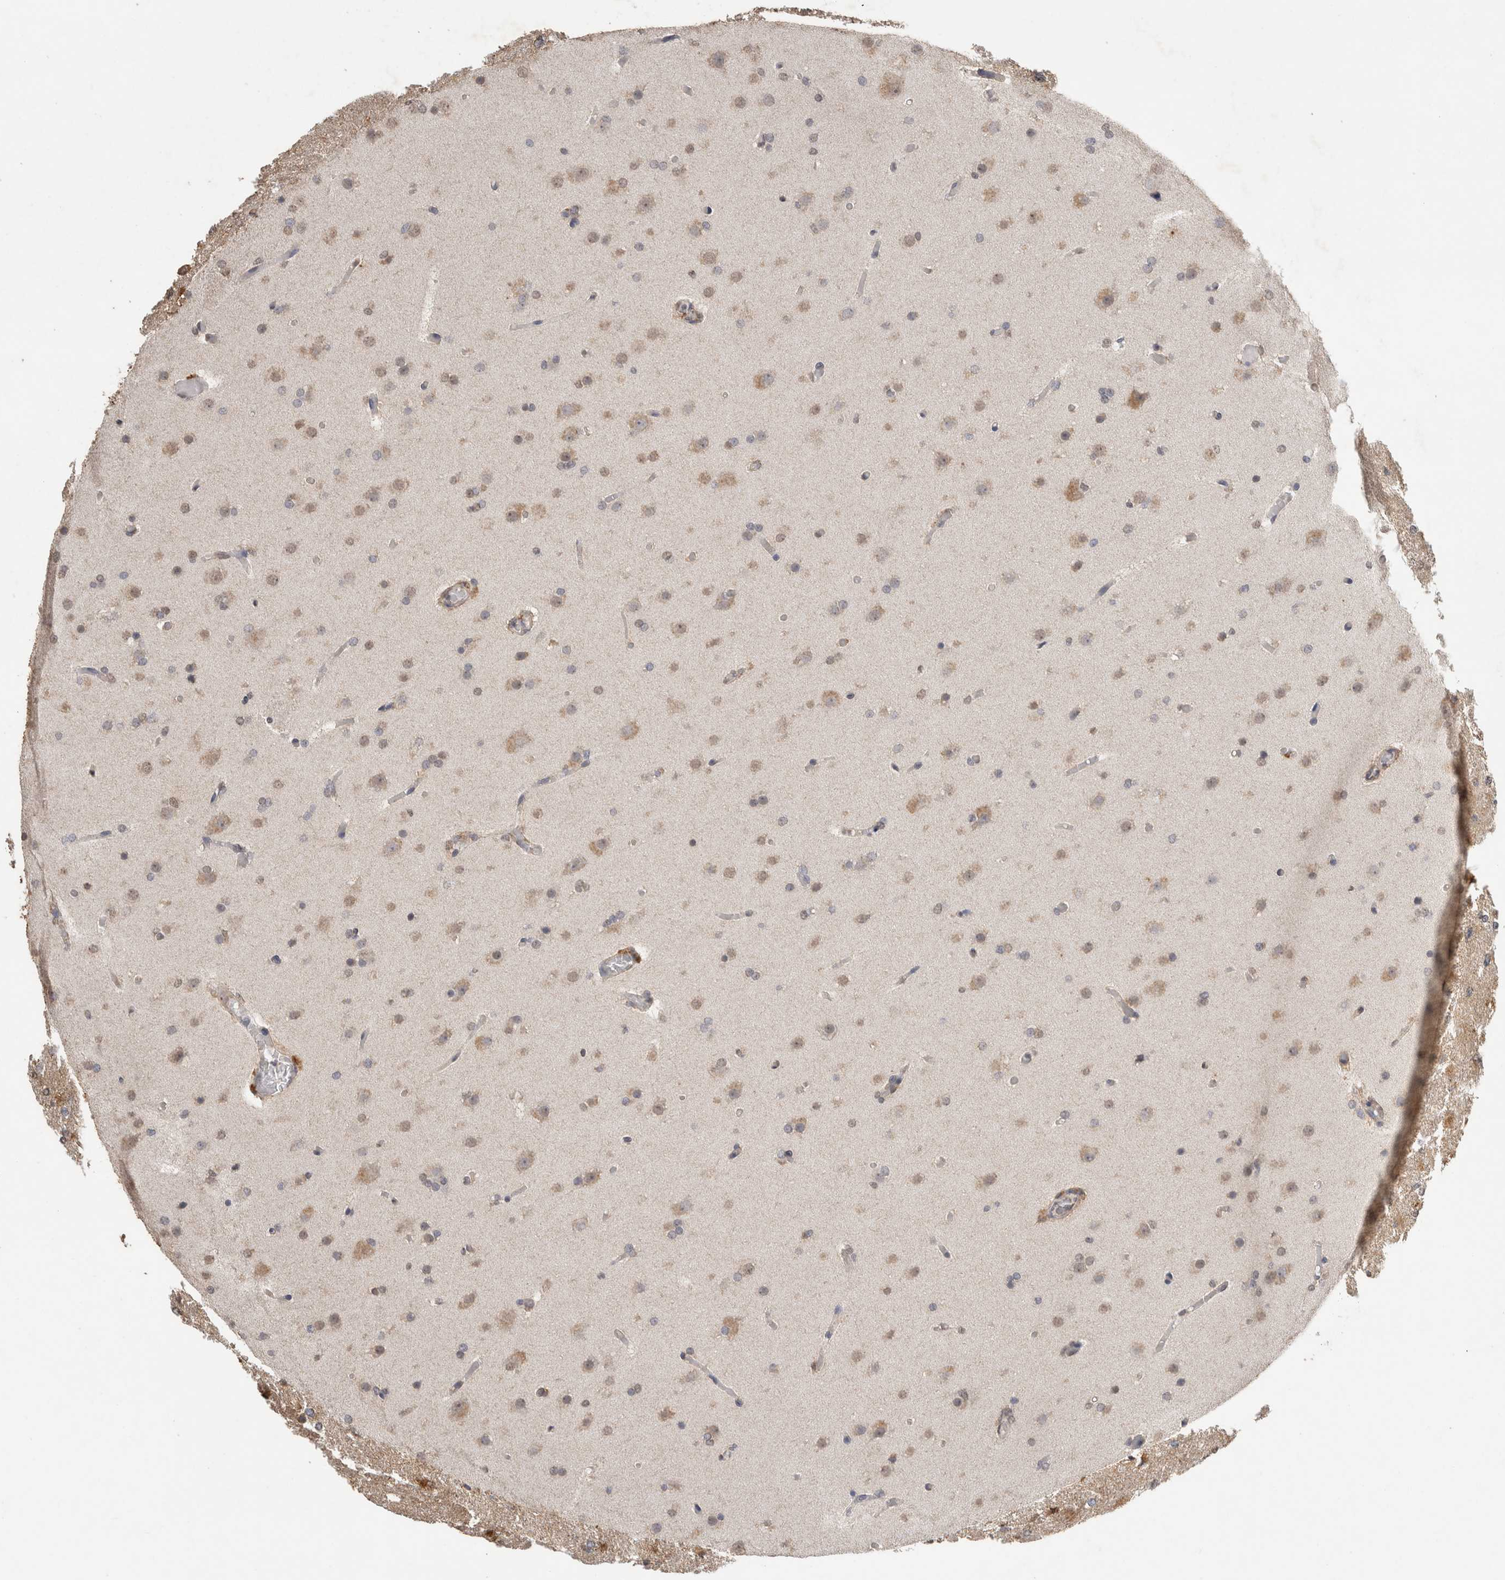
{"staining": {"intensity": "weak", "quantity": ">75%", "location": "cytoplasmic/membranous,nuclear"}, "tissue": "glioma", "cell_type": "Tumor cells", "image_type": "cancer", "snomed": [{"axis": "morphology", "description": "Glioma, malignant, High grade"}, {"axis": "topography", "description": "Cerebral cortex"}], "caption": "Glioma stained with a brown dye reveals weak cytoplasmic/membranous and nuclear positive positivity in approximately >75% of tumor cells.", "gene": "C1QTNF5", "patient": {"sex": "female", "age": 36}}